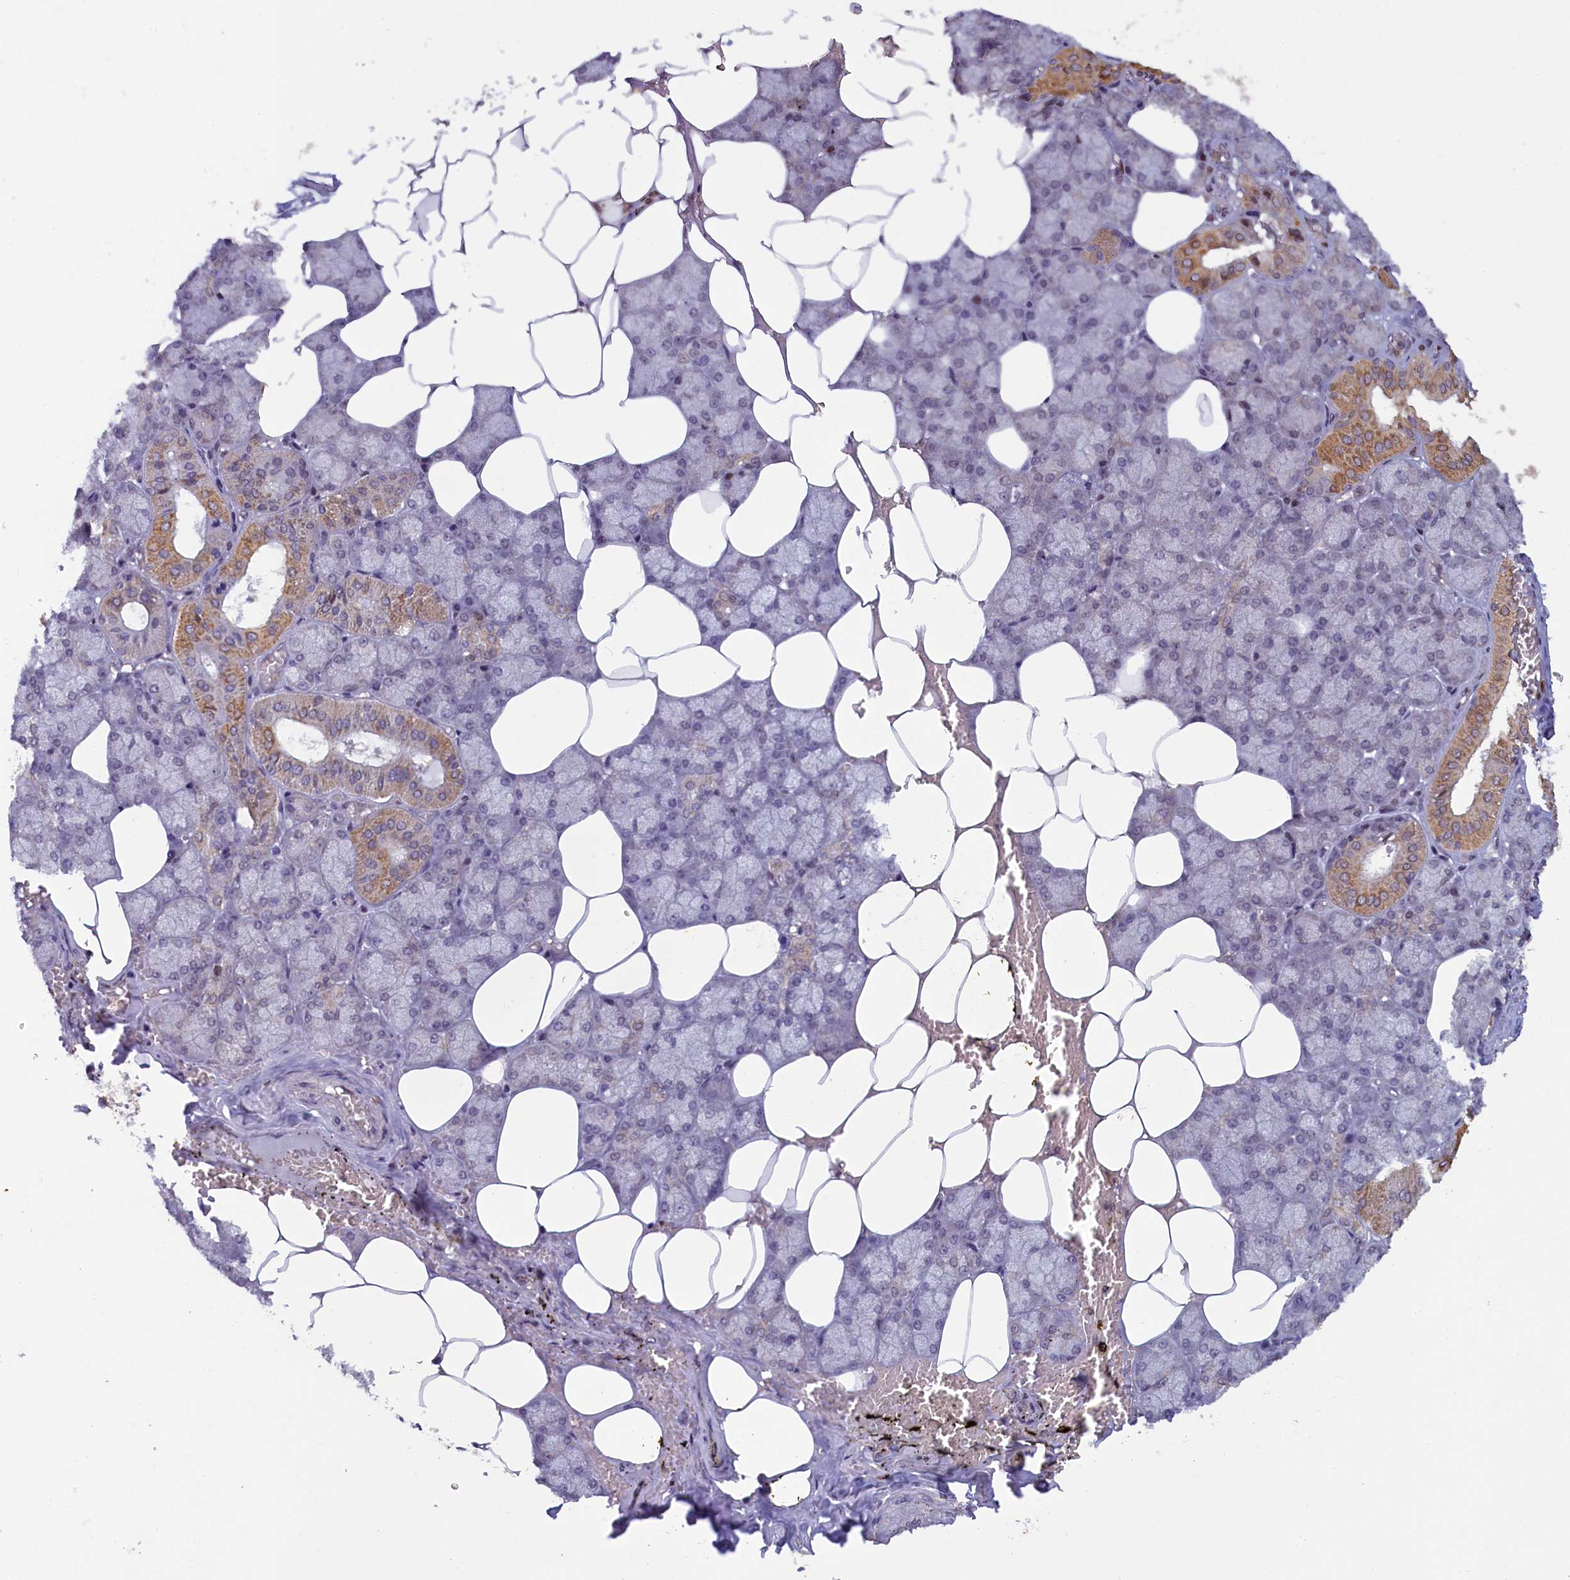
{"staining": {"intensity": "moderate", "quantity": "<25%", "location": "cytoplasmic/membranous"}, "tissue": "salivary gland", "cell_type": "Glandular cells", "image_type": "normal", "snomed": [{"axis": "morphology", "description": "Normal tissue, NOS"}, {"axis": "topography", "description": "Salivary gland"}], "caption": "Normal salivary gland displays moderate cytoplasmic/membranous expression in approximately <25% of glandular cells.", "gene": "NUBP1", "patient": {"sex": "male", "age": 62}}